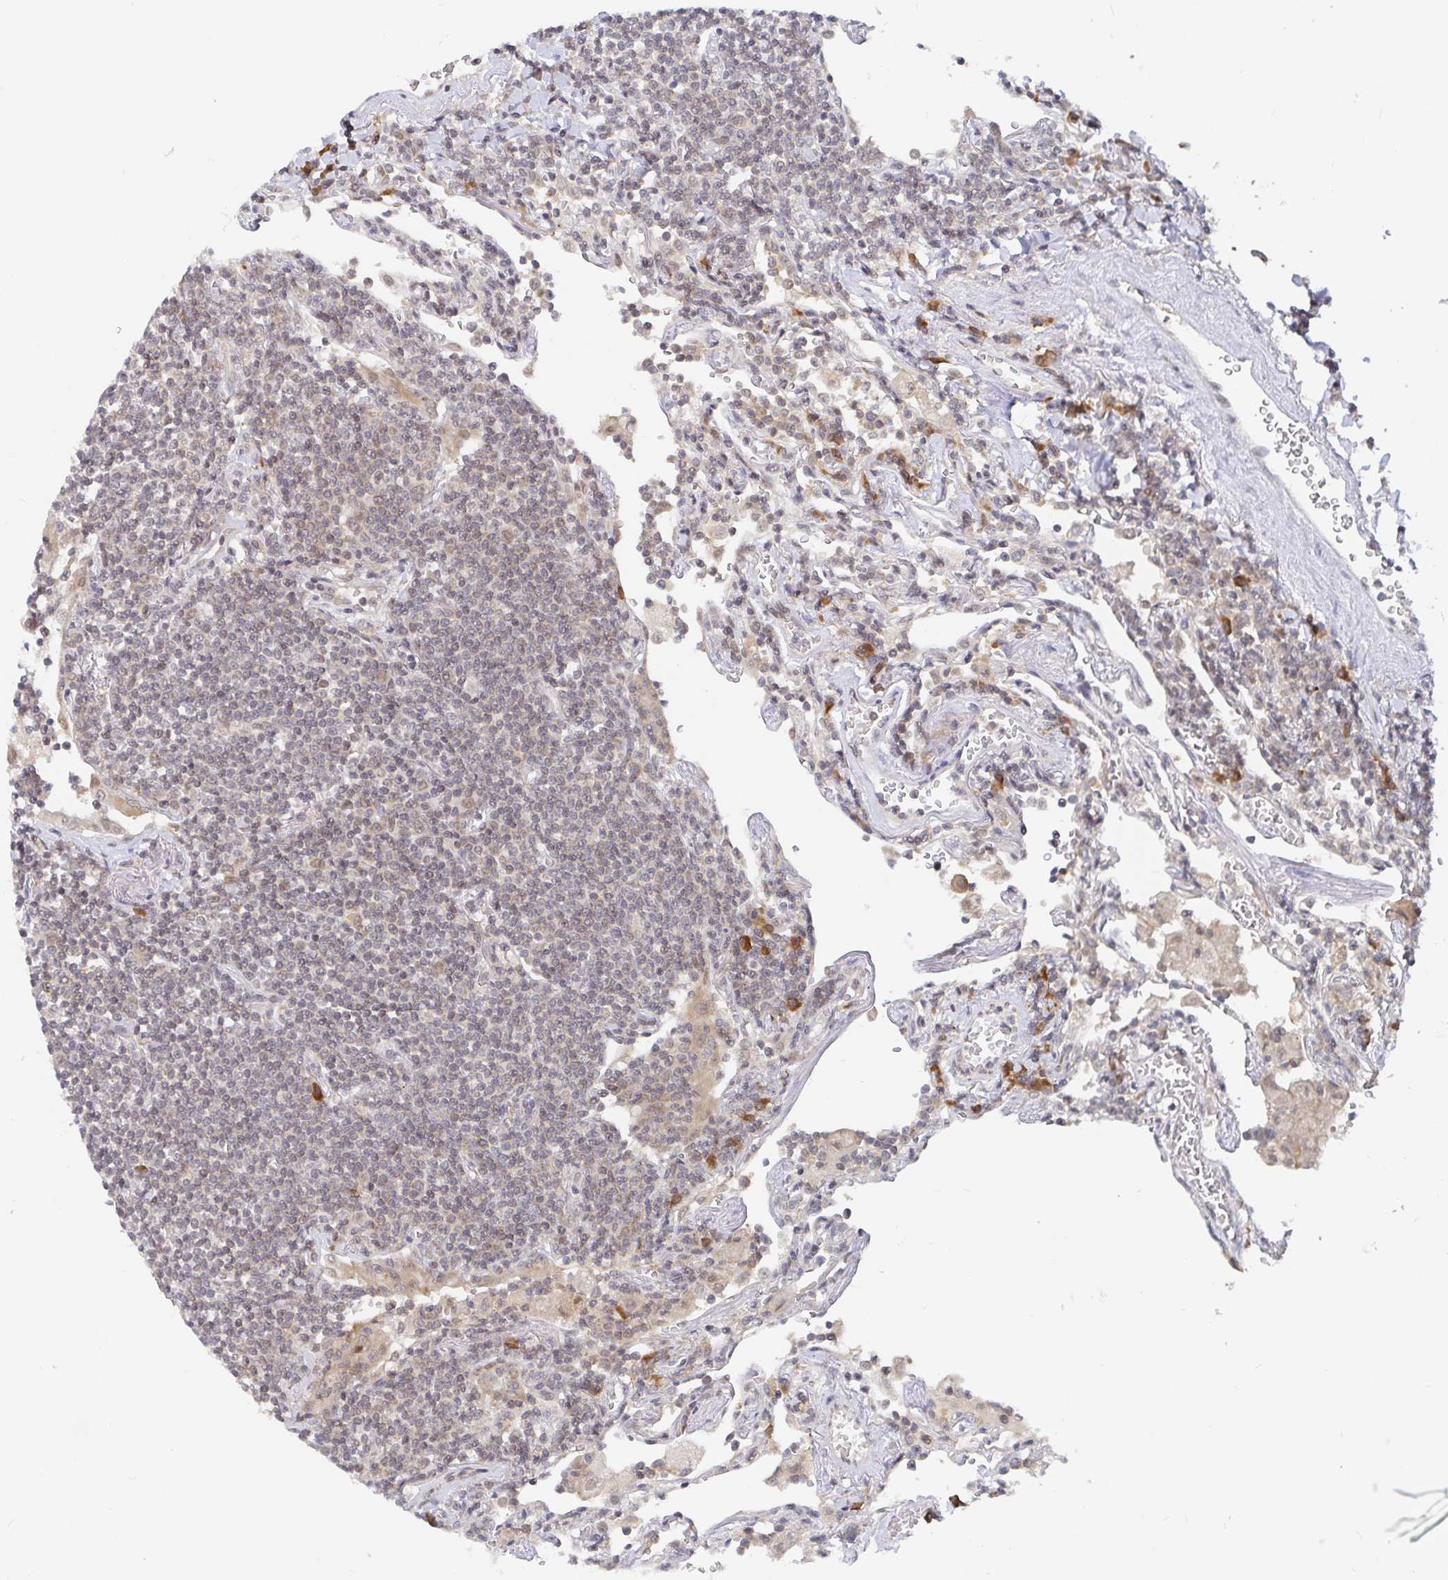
{"staining": {"intensity": "negative", "quantity": "none", "location": "none"}, "tissue": "lymphoma", "cell_type": "Tumor cells", "image_type": "cancer", "snomed": [{"axis": "morphology", "description": "Malignant lymphoma, non-Hodgkin's type, Low grade"}, {"axis": "topography", "description": "Lung"}], "caption": "A micrograph of human lymphoma is negative for staining in tumor cells.", "gene": "ALG1", "patient": {"sex": "female", "age": 71}}